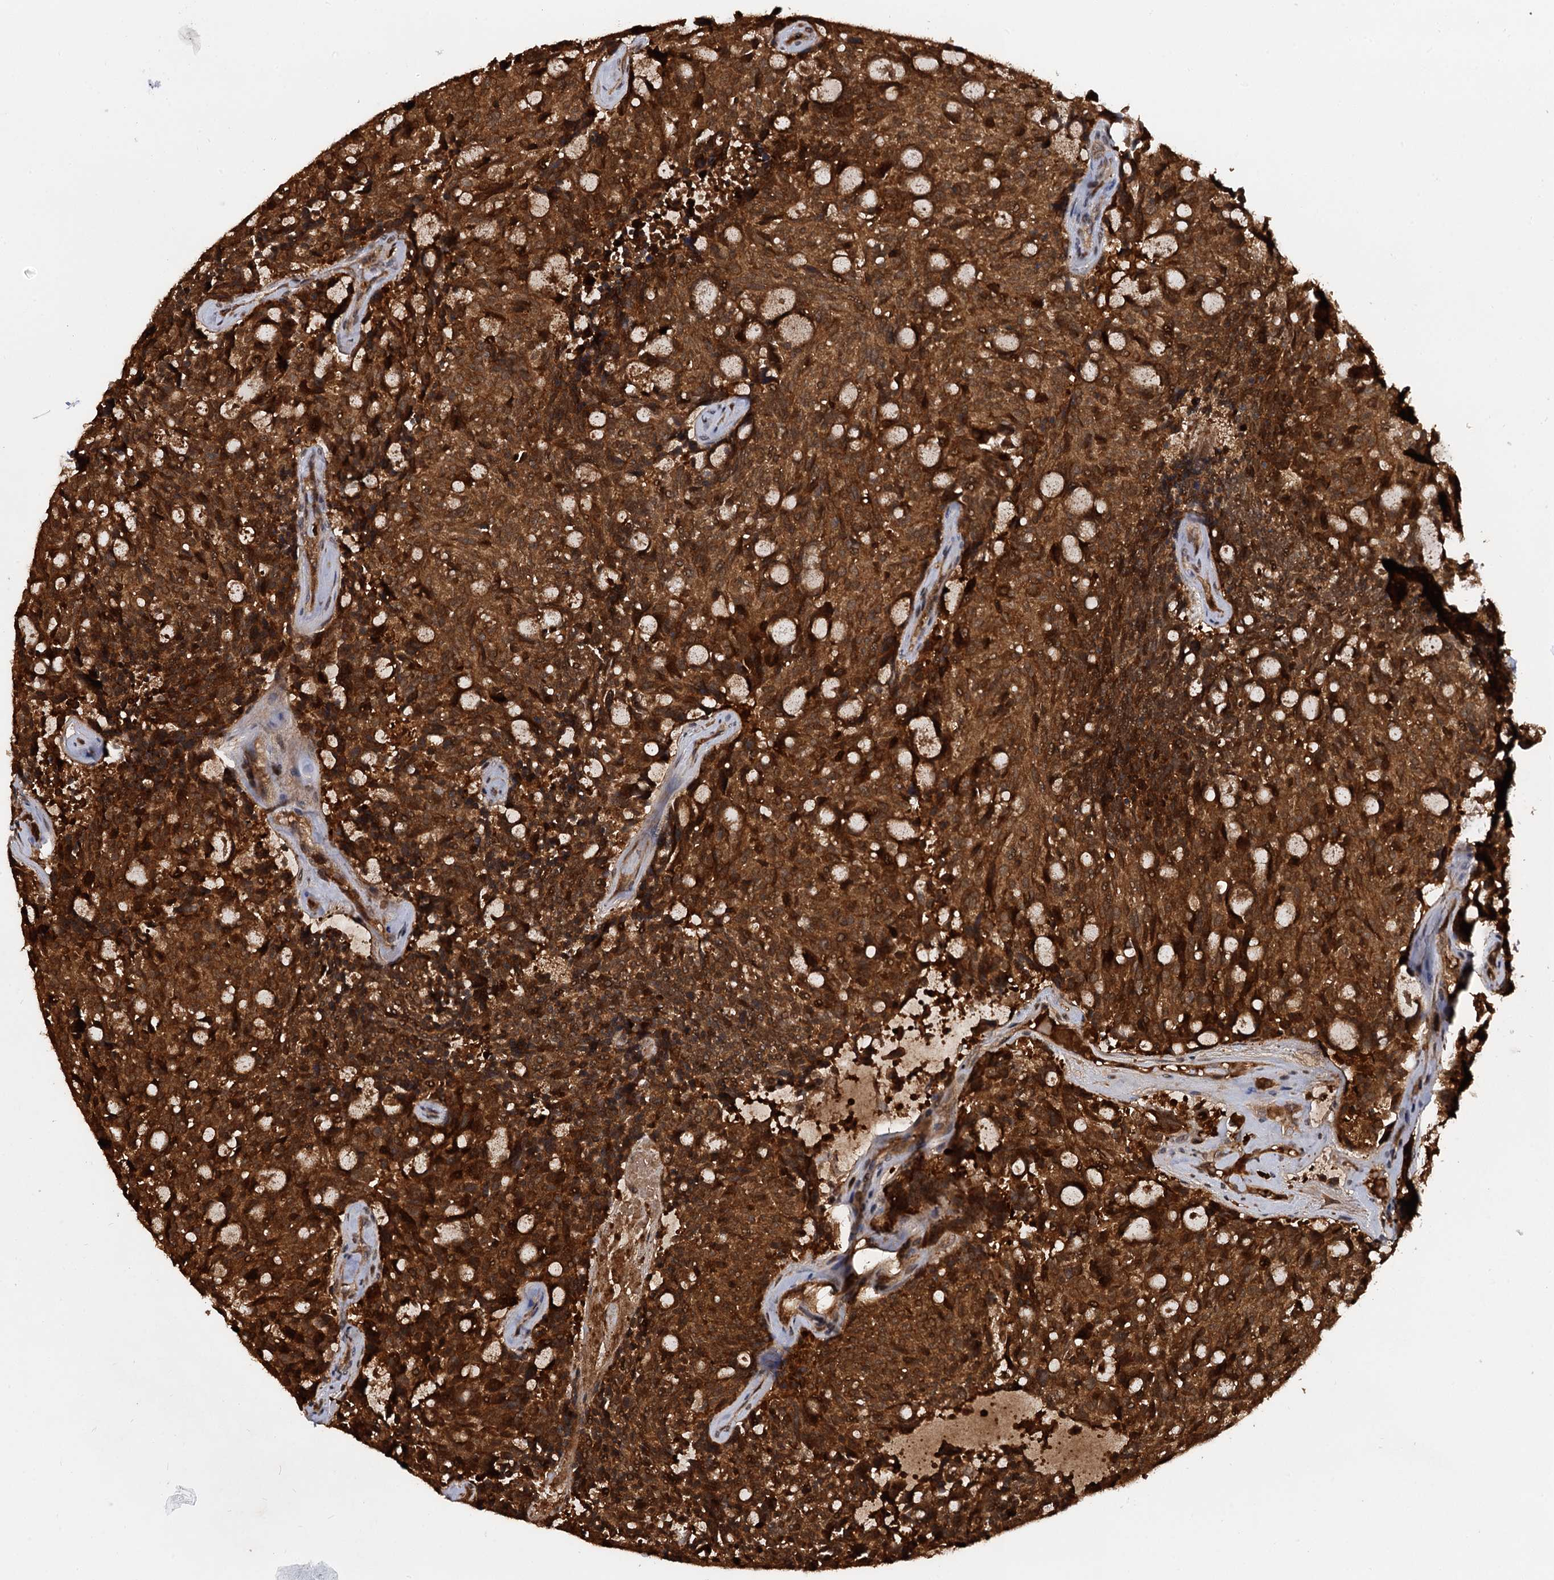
{"staining": {"intensity": "strong", "quantity": ">75%", "location": "cytoplasmic/membranous"}, "tissue": "carcinoid", "cell_type": "Tumor cells", "image_type": "cancer", "snomed": [{"axis": "morphology", "description": "Carcinoid, malignant, NOS"}, {"axis": "topography", "description": "Pancreas"}], "caption": "This image demonstrates immunohistochemistry (IHC) staining of carcinoid, with high strong cytoplasmic/membranous expression in about >75% of tumor cells.", "gene": "SELENOP", "patient": {"sex": "female", "age": 54}}